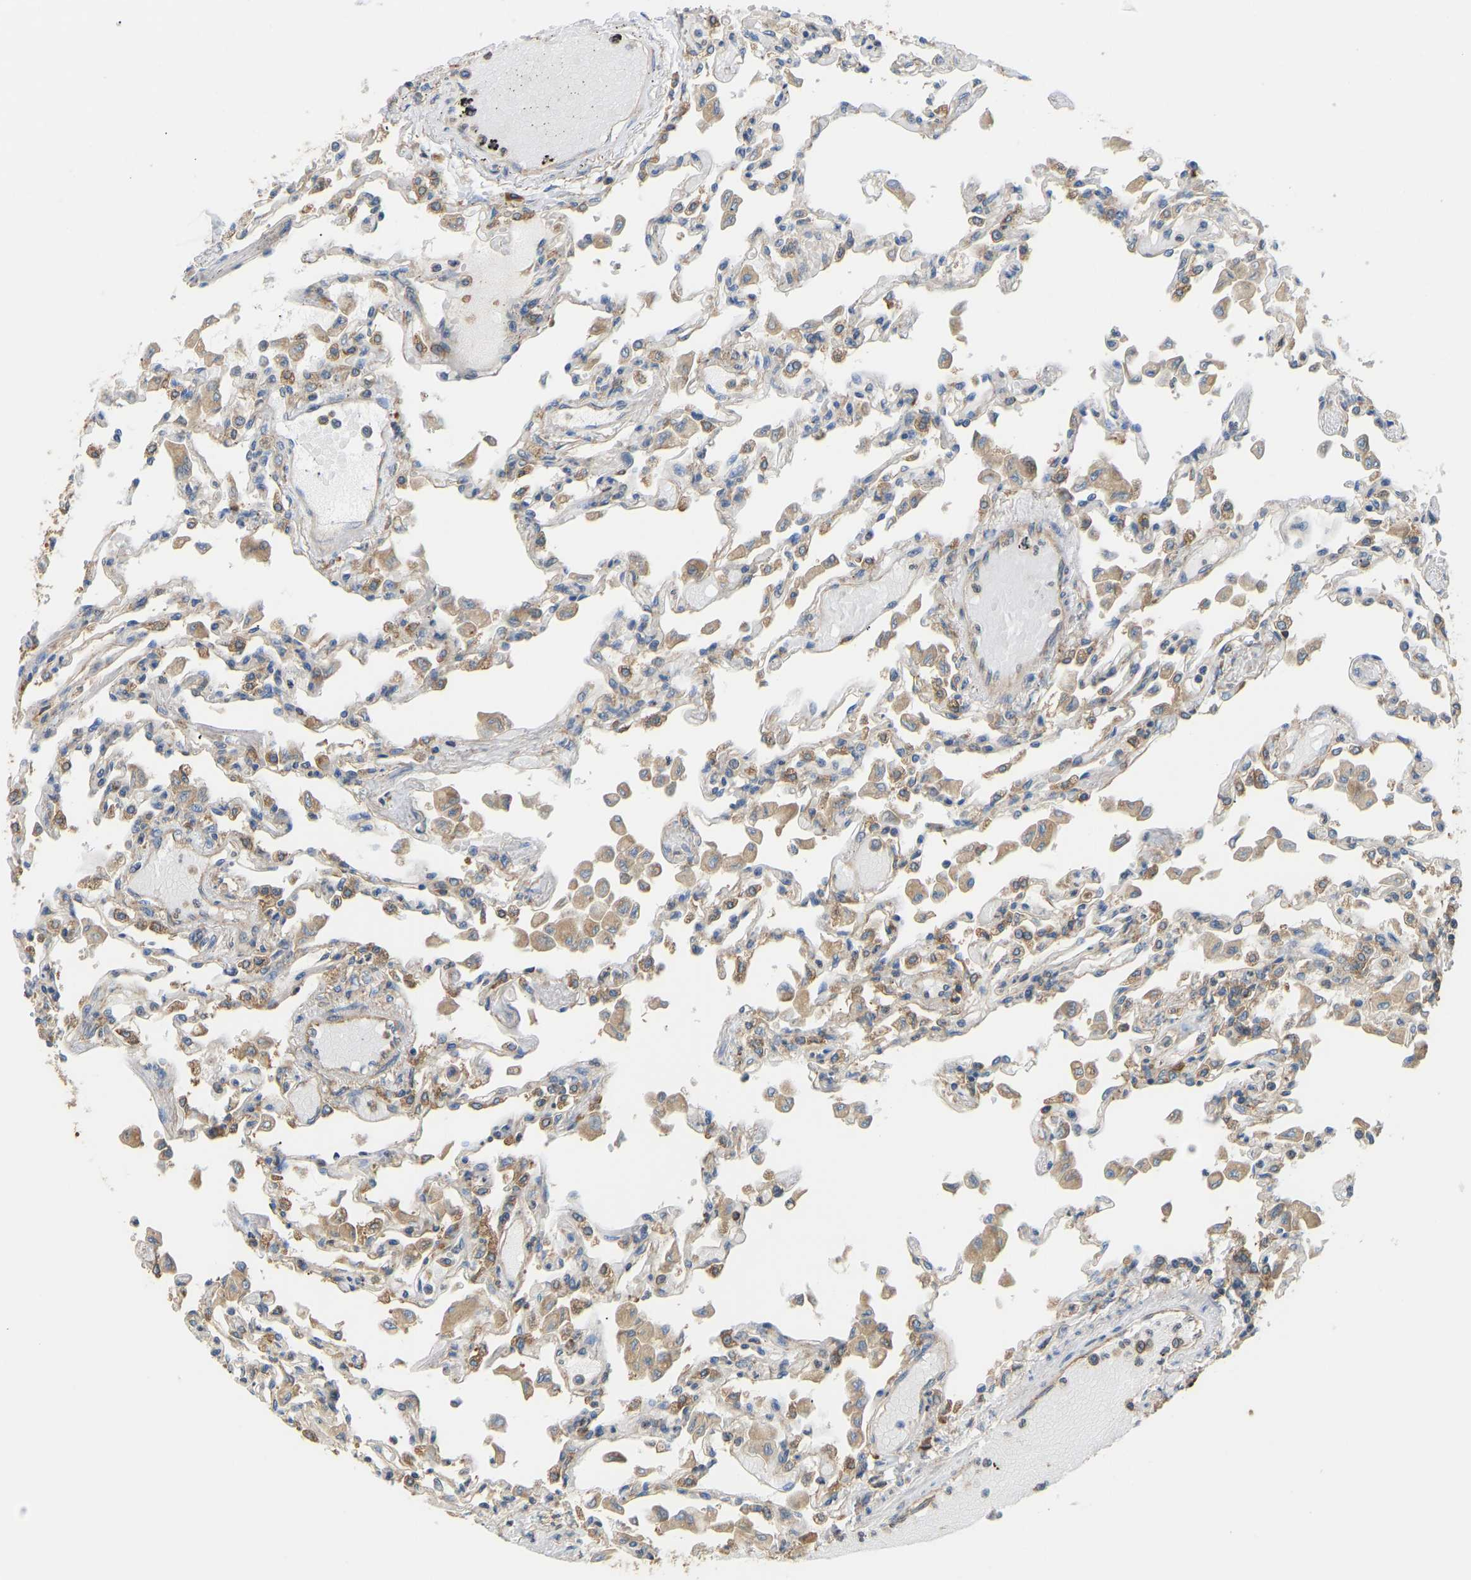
{"staining": {"intensity": "moderate", "quantity": ">75%", "location": "cytoplasmic/membranous"}, "tissue": "lung", "cell_type": "Alveolar cells", "image_type": "normal", "snomed": [{"axis": "morphology", "description": "Normal tissue, NOS"}, {"axis": "topography", "description": "Bronchus"}, {"axis": "topography", "description": "Lung"}], "caption": "There is medium levels of moderate cytoplasmic/membranous staining in alveolar cells of unremarkable lung, as demonstrated by immunohistochemical staining (brown color).", "gene": "RPS6KB2", "patient": {"sex": "female", "age": 49}}